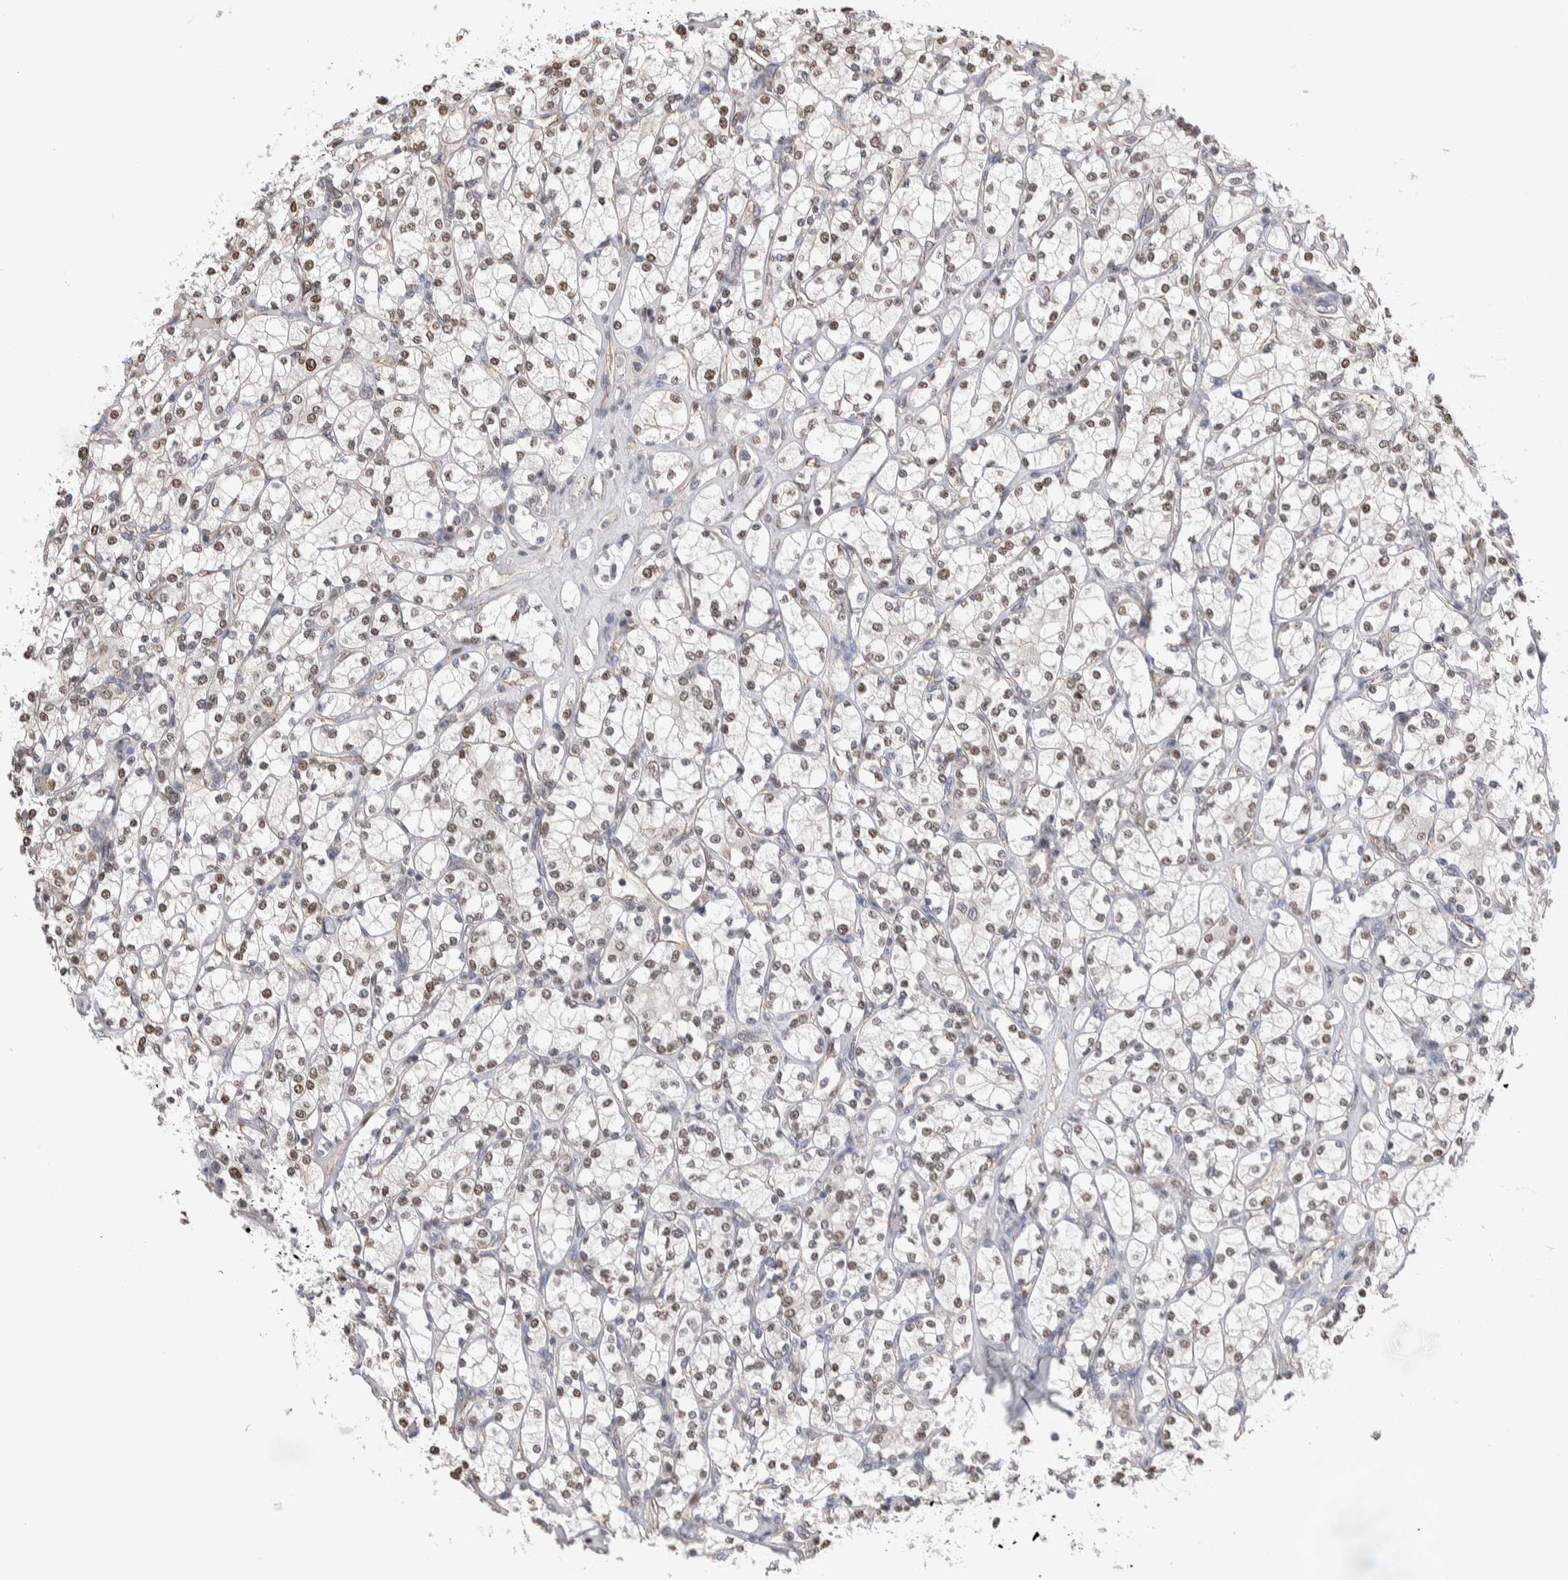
{"staining": {"intensity": "moderate", "quantity": ">75%", "location": "nuclear"}, "tissue": "renal cancer", "cell_type": "Tumor cells", "image_type": "cancer", "snomed": [{"axis": "morphology", "description": "Adenocarcinoma, NOS"}, {"axis": "topography", "description": "Kidney"}], "caption": "An IHC photomicrograph of tumor tissue is shown. Protein staining in brown labels moderate nuclear positivity in renal cancer (adenocarcinoma) within tumor cells. The staining is performed using DAB (3,3'-diaminobenzidine) brown chromogen to label protein expression. The nuclei are counter-stained blue using hematoxylin.", "gene": "ZBTB49", "patient": {"sex": "male", "age": 77}}